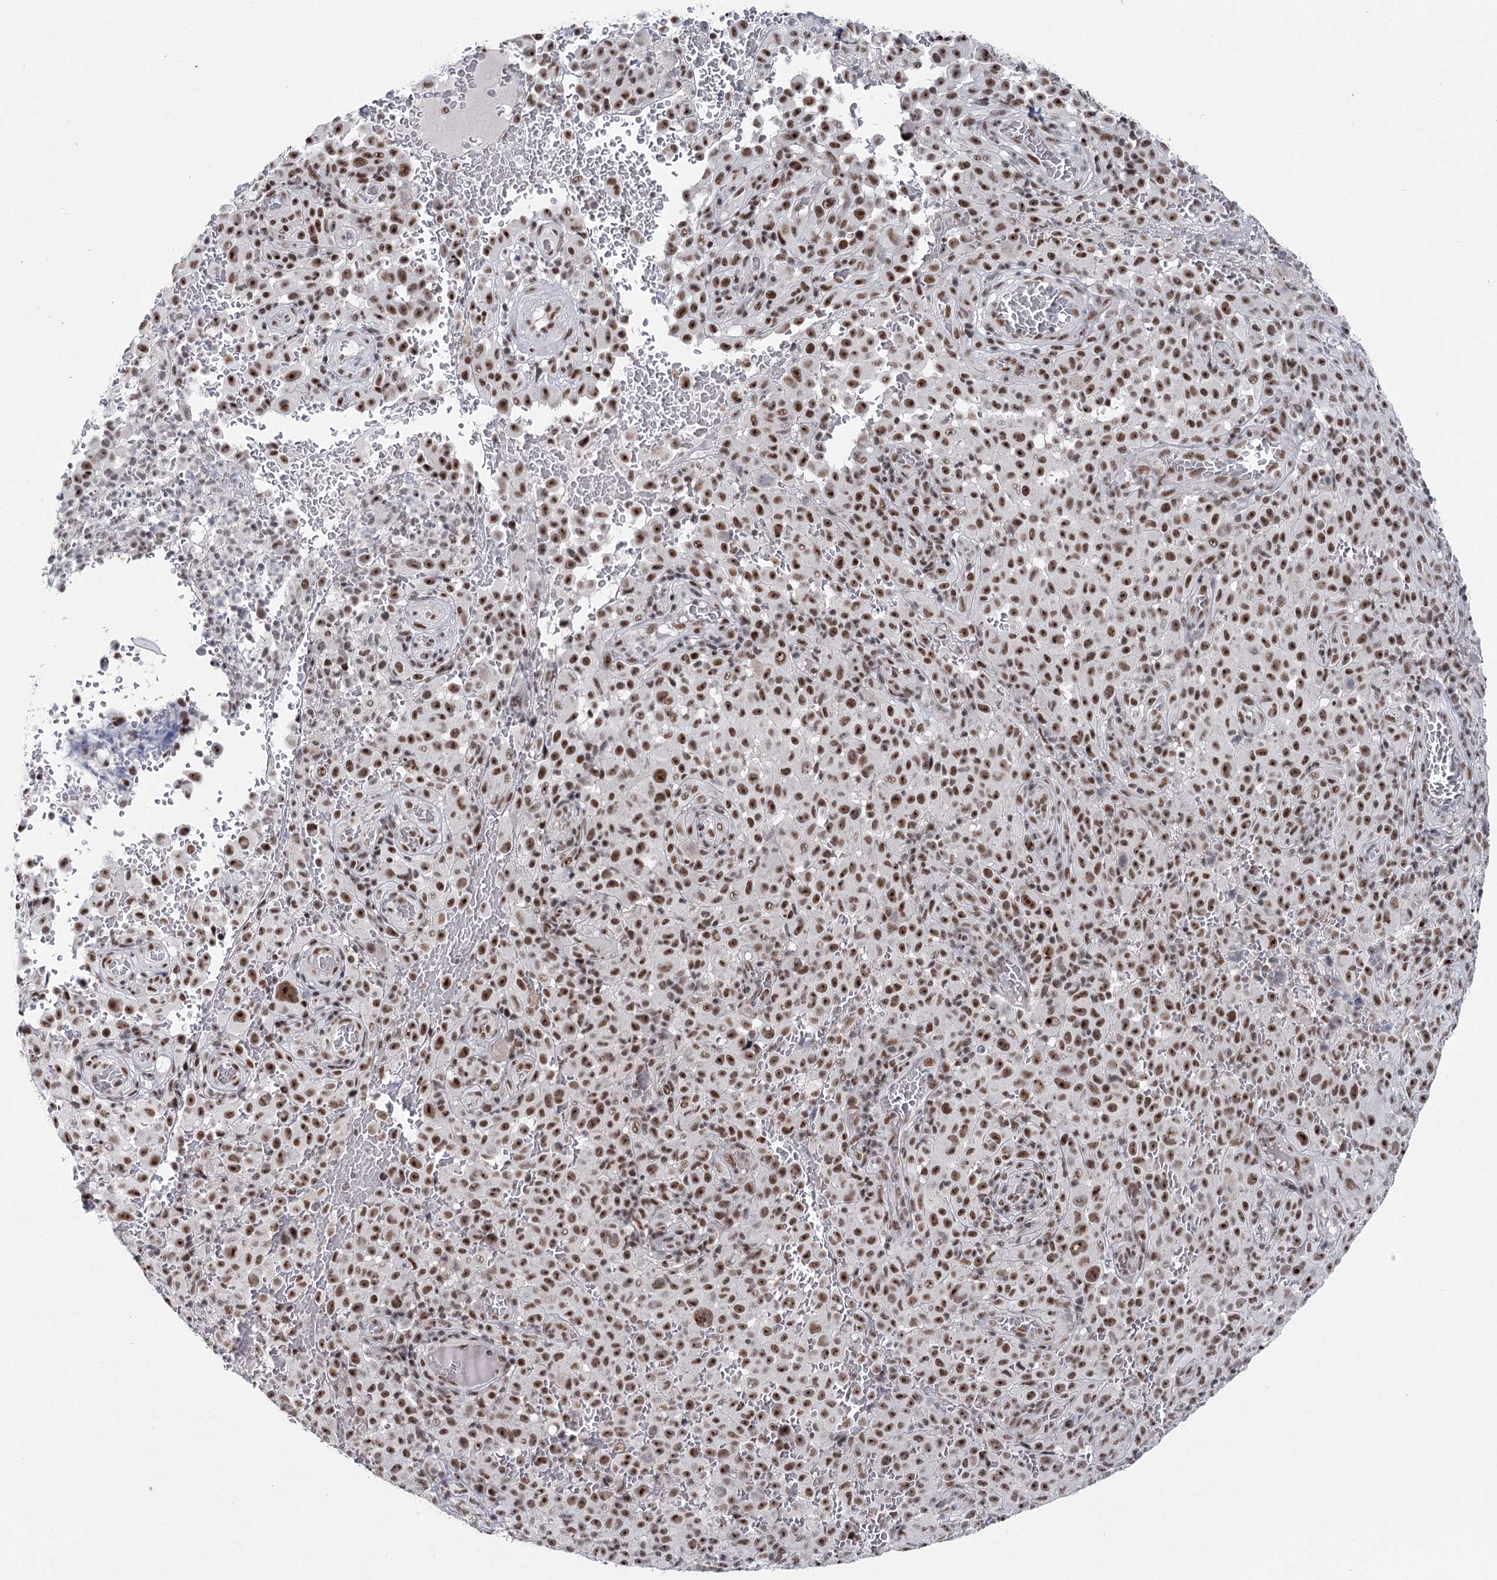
{"staining": {"intensity": "strong", "quantity": ">75%", "location": "nuclear"}, "tissue": "melanoma", "cell_type": "Tumor cells", "image_type": "cancer", "snomed": [{"axis": "morphology", "description": "Malignant melanoma, NOS"}, {"axis": "topography", "description": "Skin"}], "caption": "Immunohistochemistry photomicrograph of human malignant melanoma stained for a protein (brown), which exhibits high levels of strong nuclear positivity in approximately >75% of tumor cells.", "gene": "SCAF8", "patient": {"sex": "female", "age": 82}}